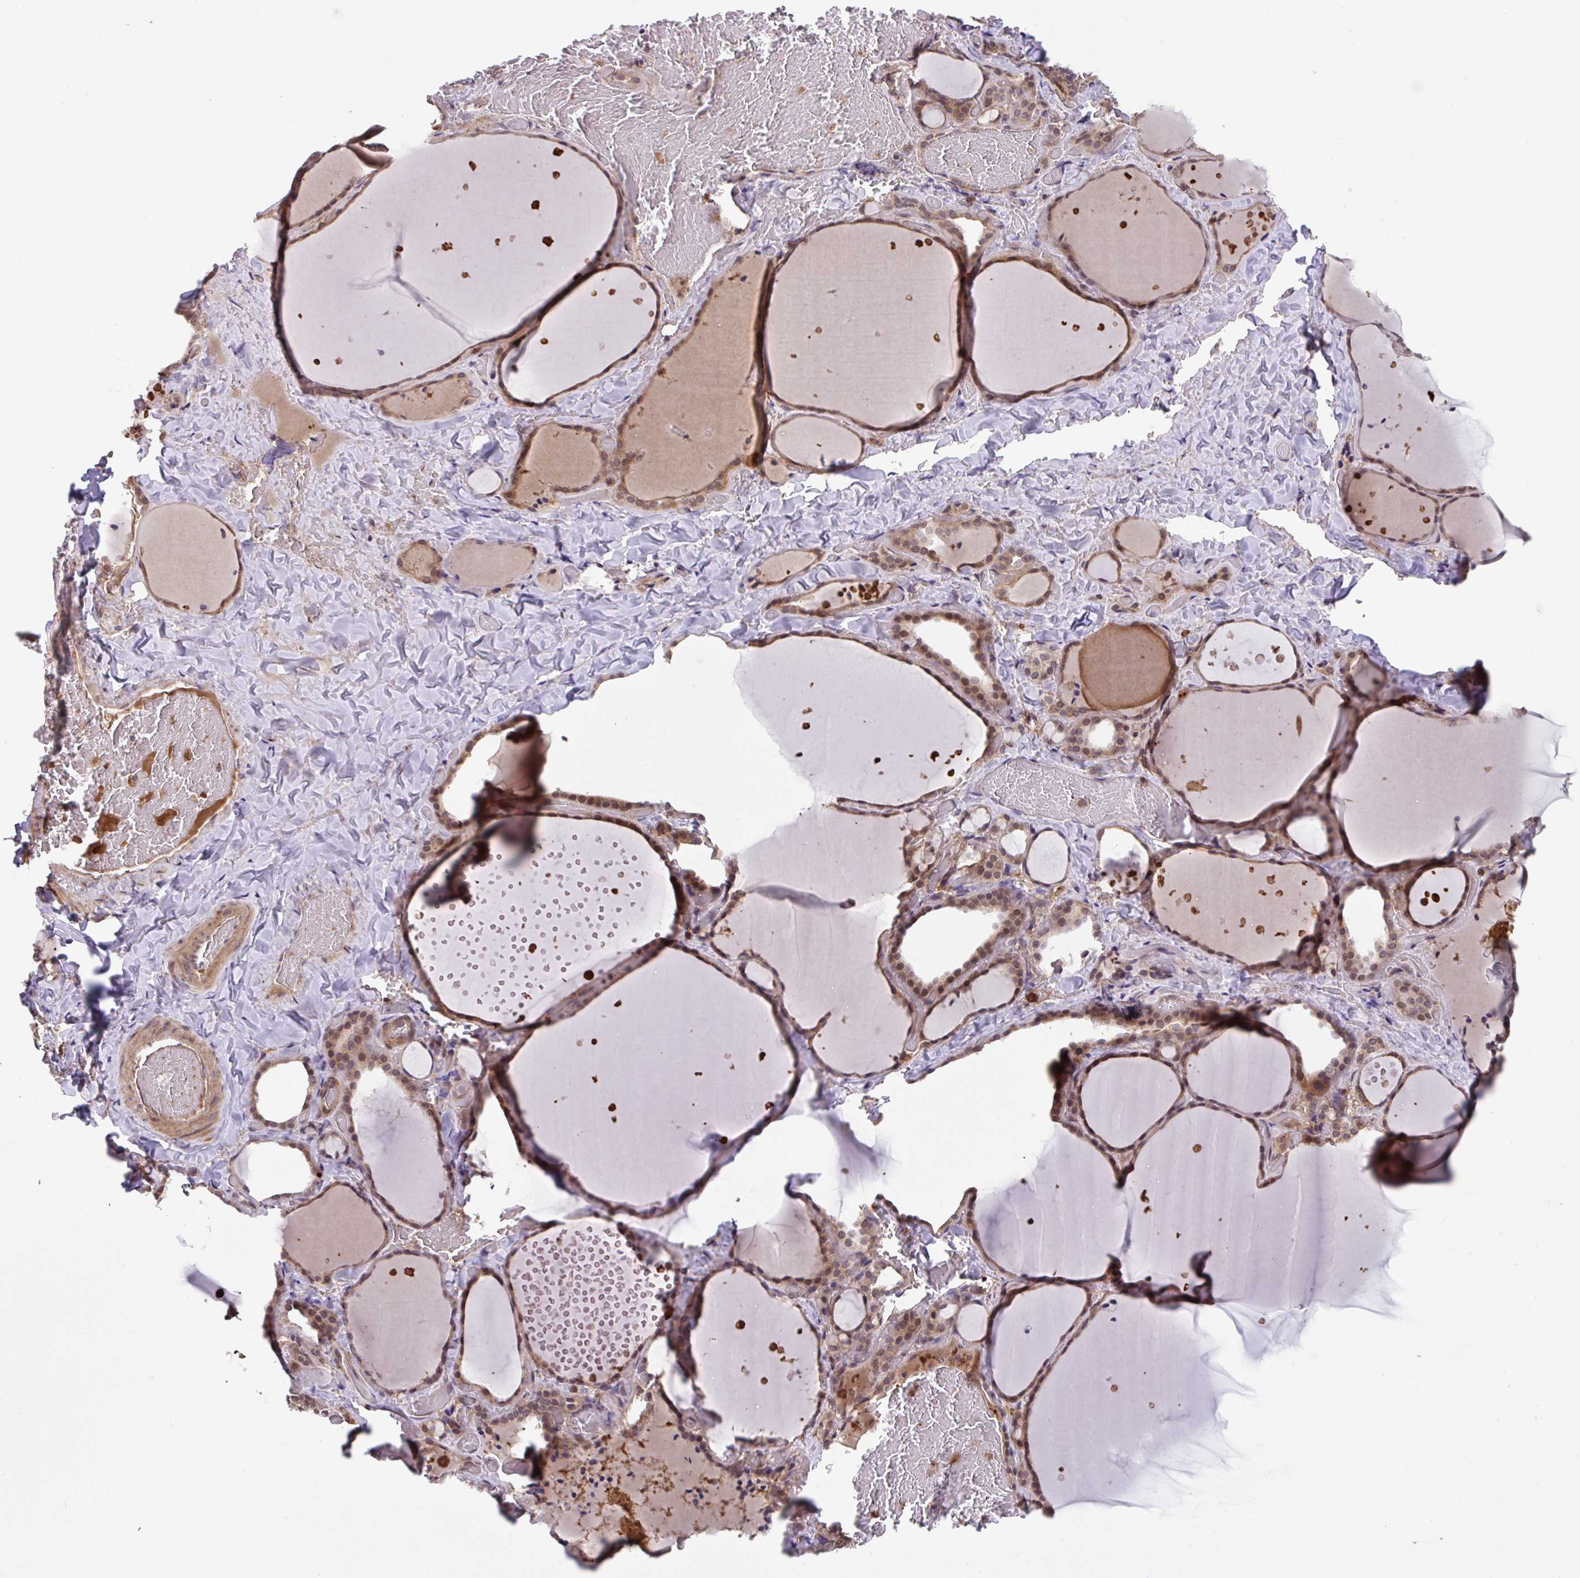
{"staining": {"intensity": "moderate", "quantity": "25%-75%", "location": "cytoplasmic/membranous,nuclear"}, "tissue": "thyroid gland", "cell_type": "Glandular cells", "image_type": "normal", "snomed": [{"axis": "morphology", "description": "Normal tissue, NOS"}, {"axis": "topography", "description": "Thyroid gland"}], "caption": "Protein analysis of normal thyroid gland reveals moderate cytoplasmic/membranous,nuclear positivity in approximately 25%-75% of glandular cells.", "gene": "TIGAR", "patient": {"sex": "female", "age": 36}}